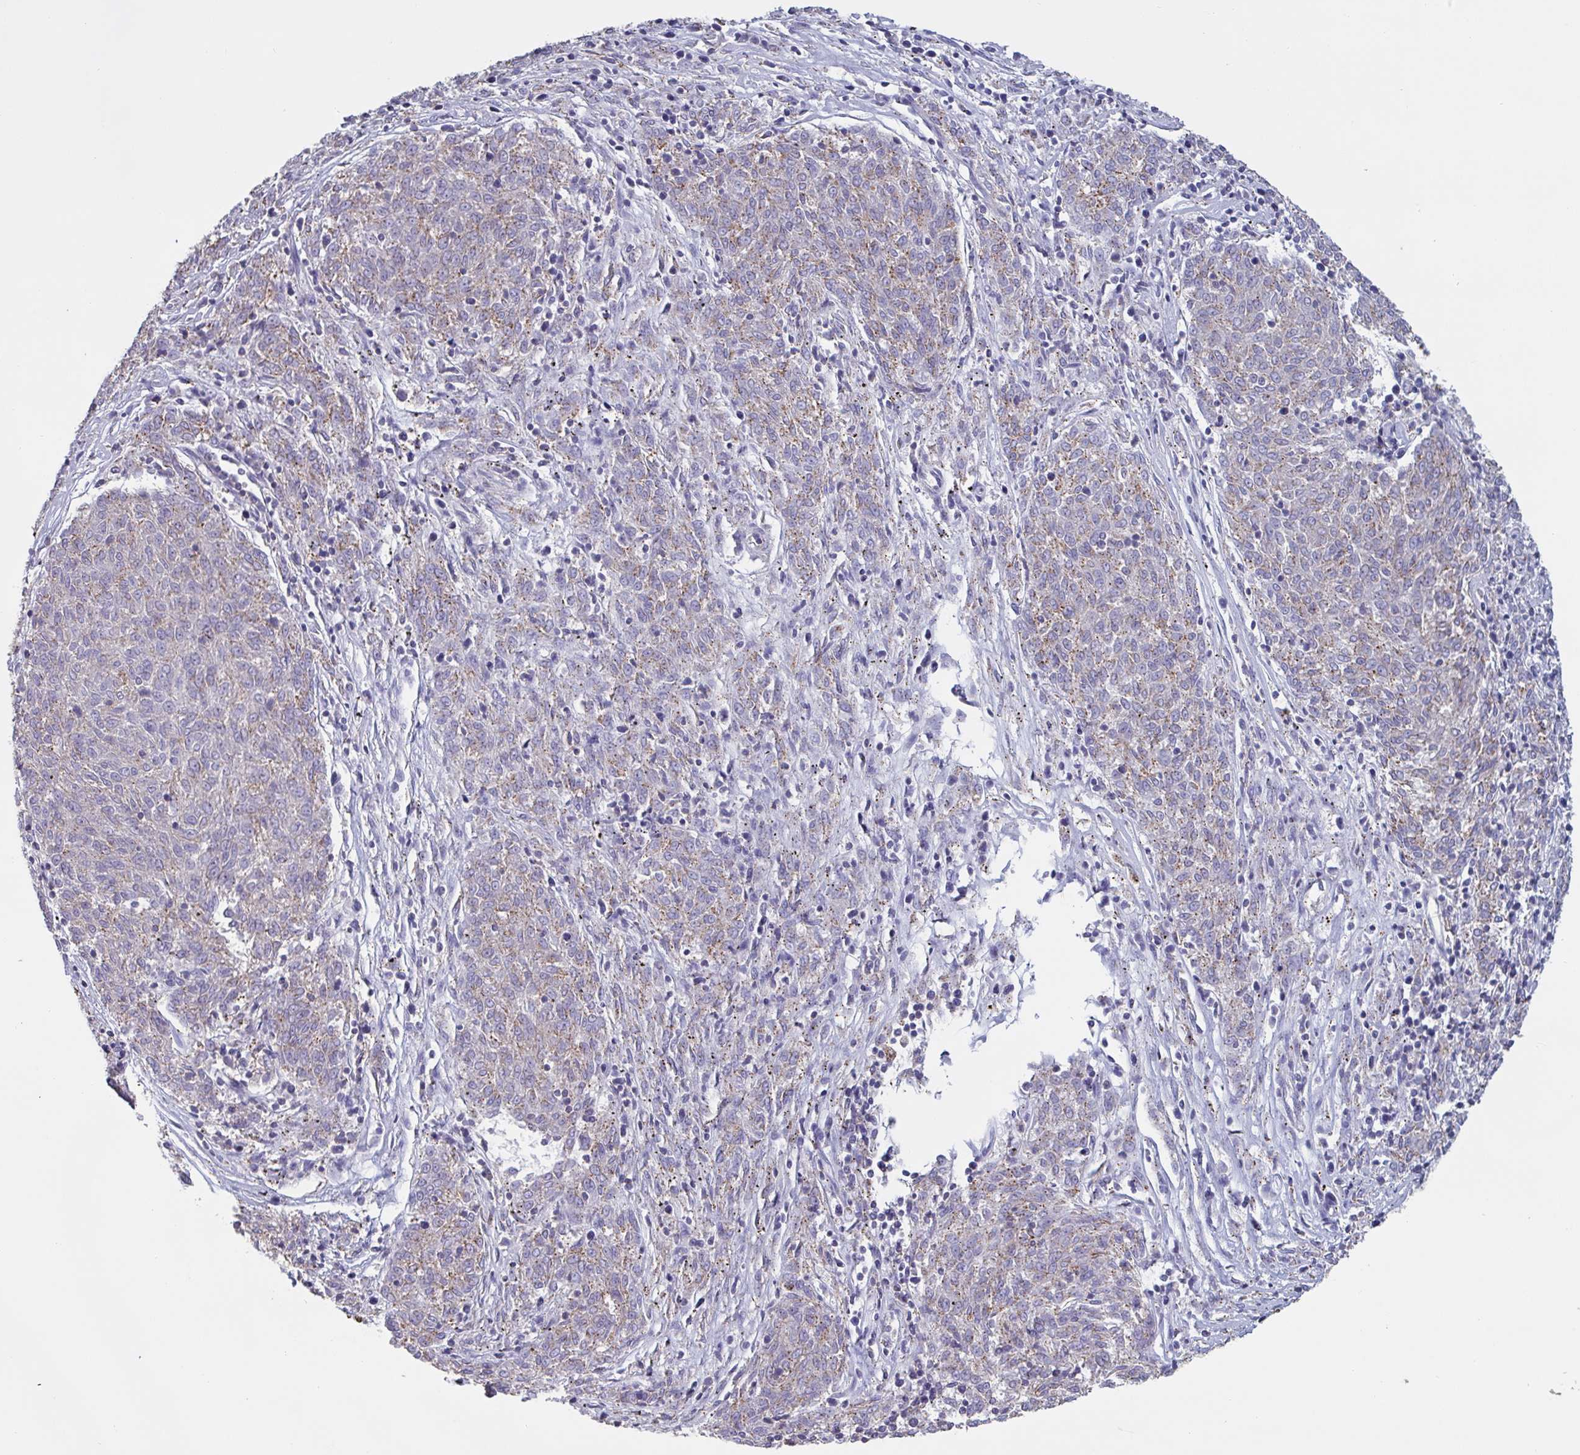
{"staining": {"intensity": "negative", "quantity": "none", "location": "none"}, "tissue": "melanoma", "cell_type": "Tumor cells", "image_type": "cancer", "snomed": [{"axis": "morphology", "description": "Malignant melanoma, NOS"}, {"axis": "topography", "description": "Skin"}], "caption": "Human malignant melanoma stained for a protein using immunohistochemistry (IHC) exhibits no positivity in tumor cells.", "gene": "CHMP5", "patient": {"sex": "female", "age": 72}}